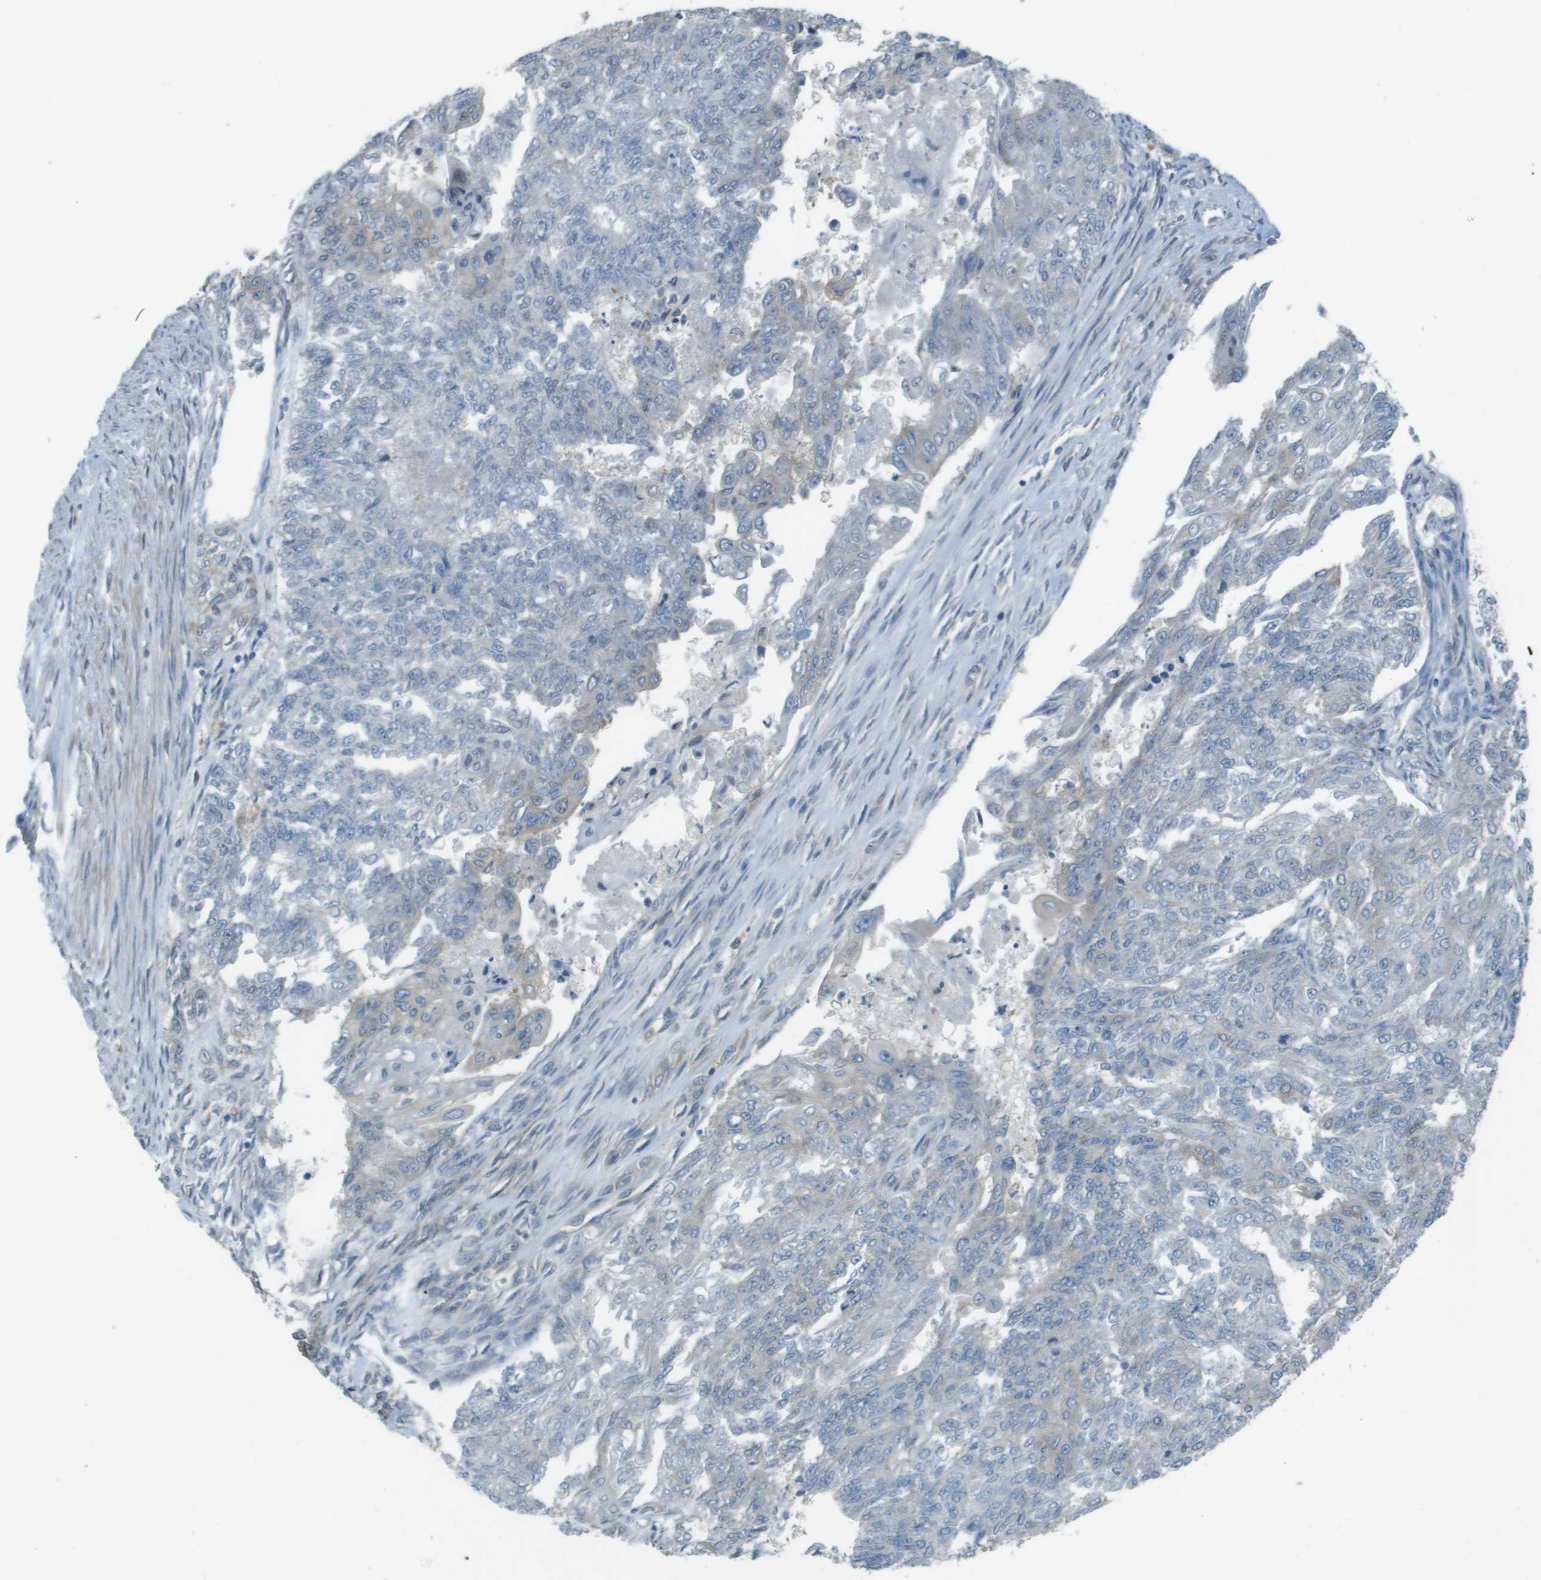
{"staining": {"intensity": "negative", "quantity": "none", "location": "none"}, "tissue": "endometrial cancer", "cell_type": "Tumor cells", "image_type": "cancer", "snomed": [{"axis": "morphology", "description": "Adenocarcinoma, NOS"}, {"axis": "topography", "description": "Endometrium"}], "caption": "IHC image of neoplastic tissue: human endometrial adenocarcinoma stained with DAB (3,3'-diaminobenzidine) shows no significant protein expression in tumor cells.", "gene": "CORO1B", "patient": {"sex": "female", "age": 32}}